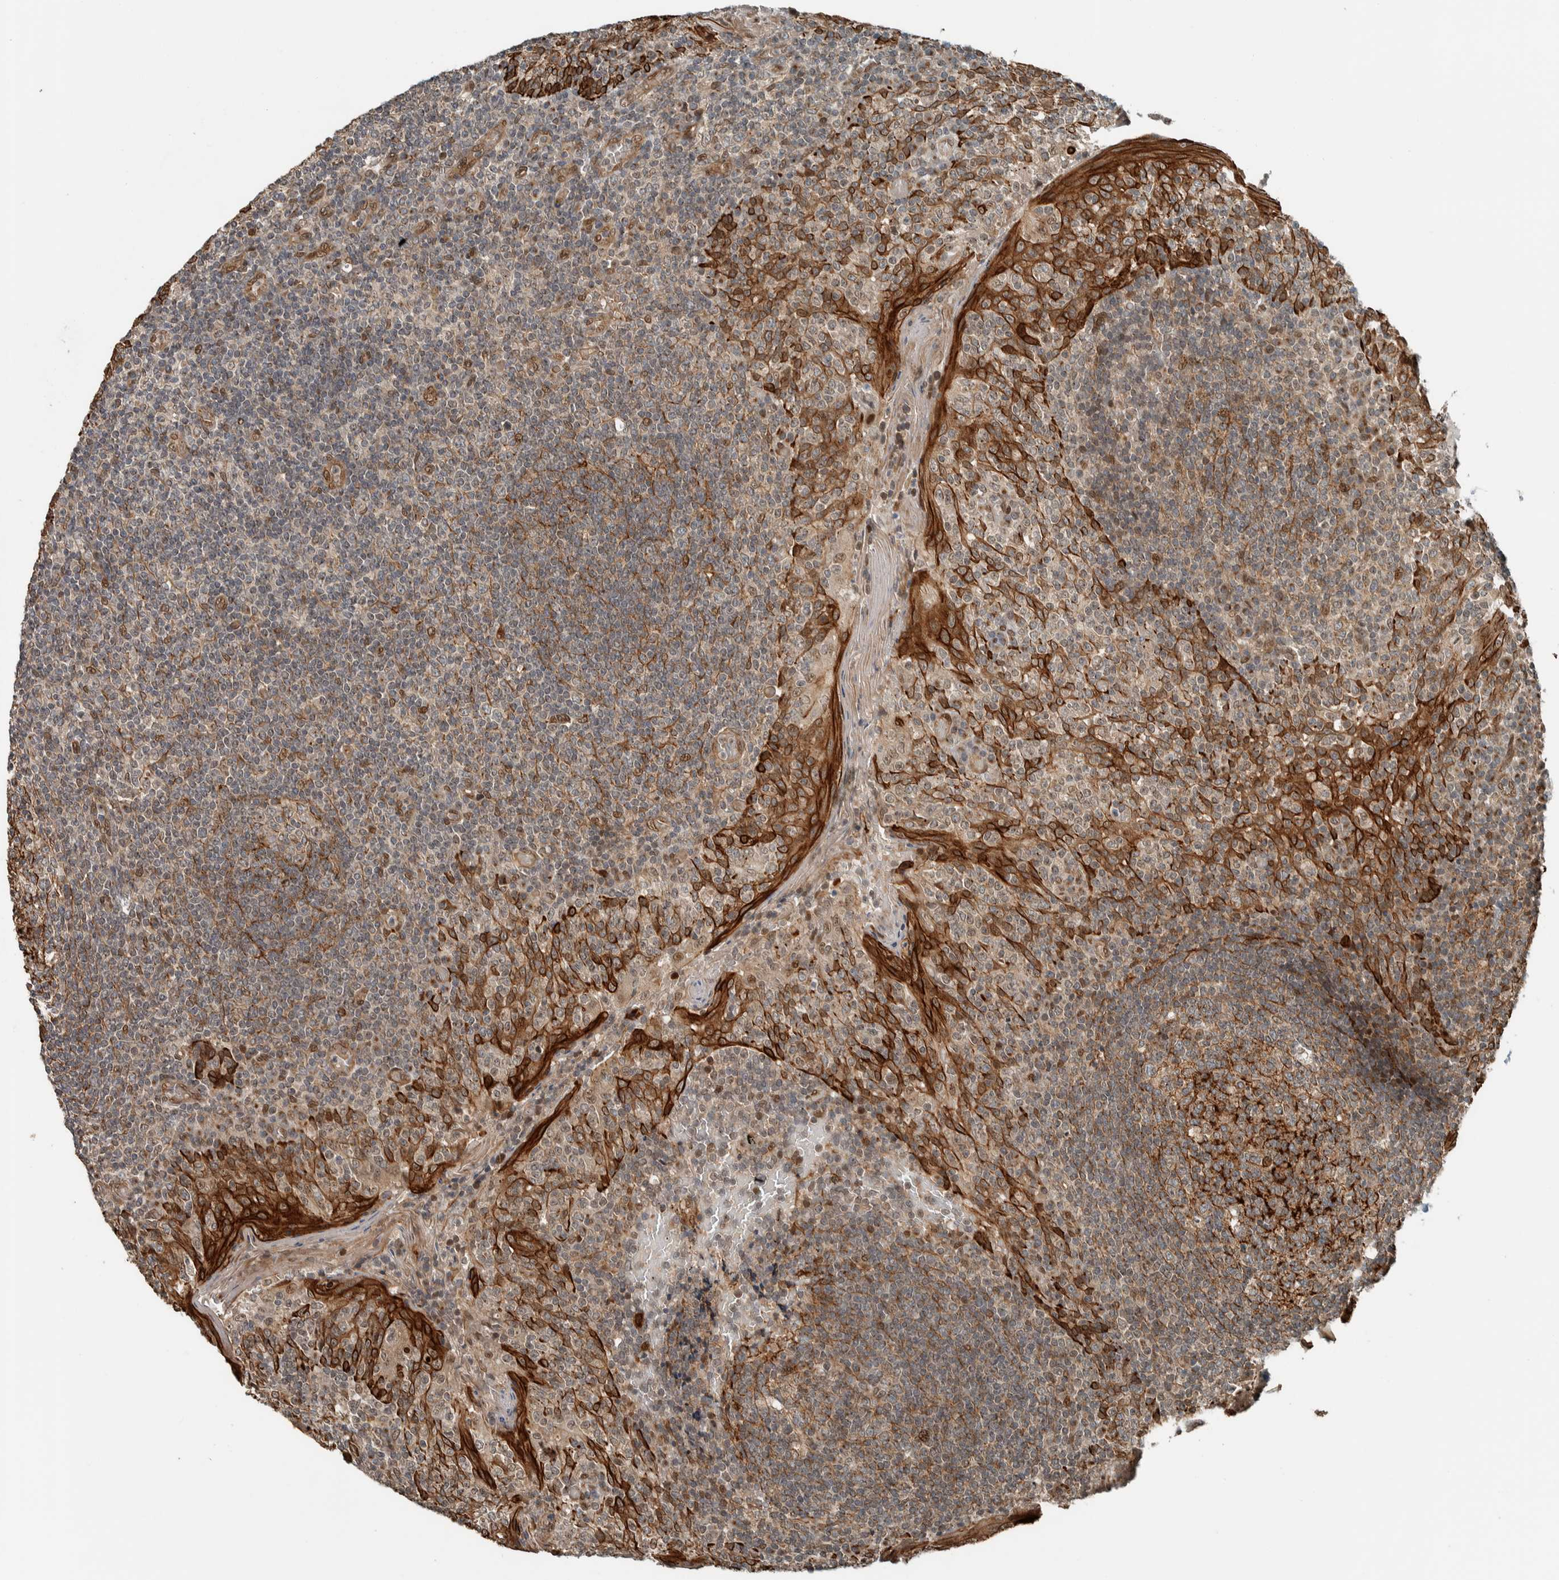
{"staining": {"intensity": "moderate", "quantity": "25%-75%", "location": "cytoplasmic/membranous"}, "tissue": "tonsil", "cell_type": "Germinal center cells", "image_type": "normal", "snomed": [{"axis": "morphology", "description": "Normal tissue, NOS"}, {"axis": "topography", "description": "Tonsil"}], "caption": "About 25%-75% of germinal center cells in benign human tonsil demonstrate moderate cytoplasmic/membranous protein expression as visualized by brown immunohistochemical staining.", "gene": "STXBP4", "patient": {"sex": "female", "age": 19}}